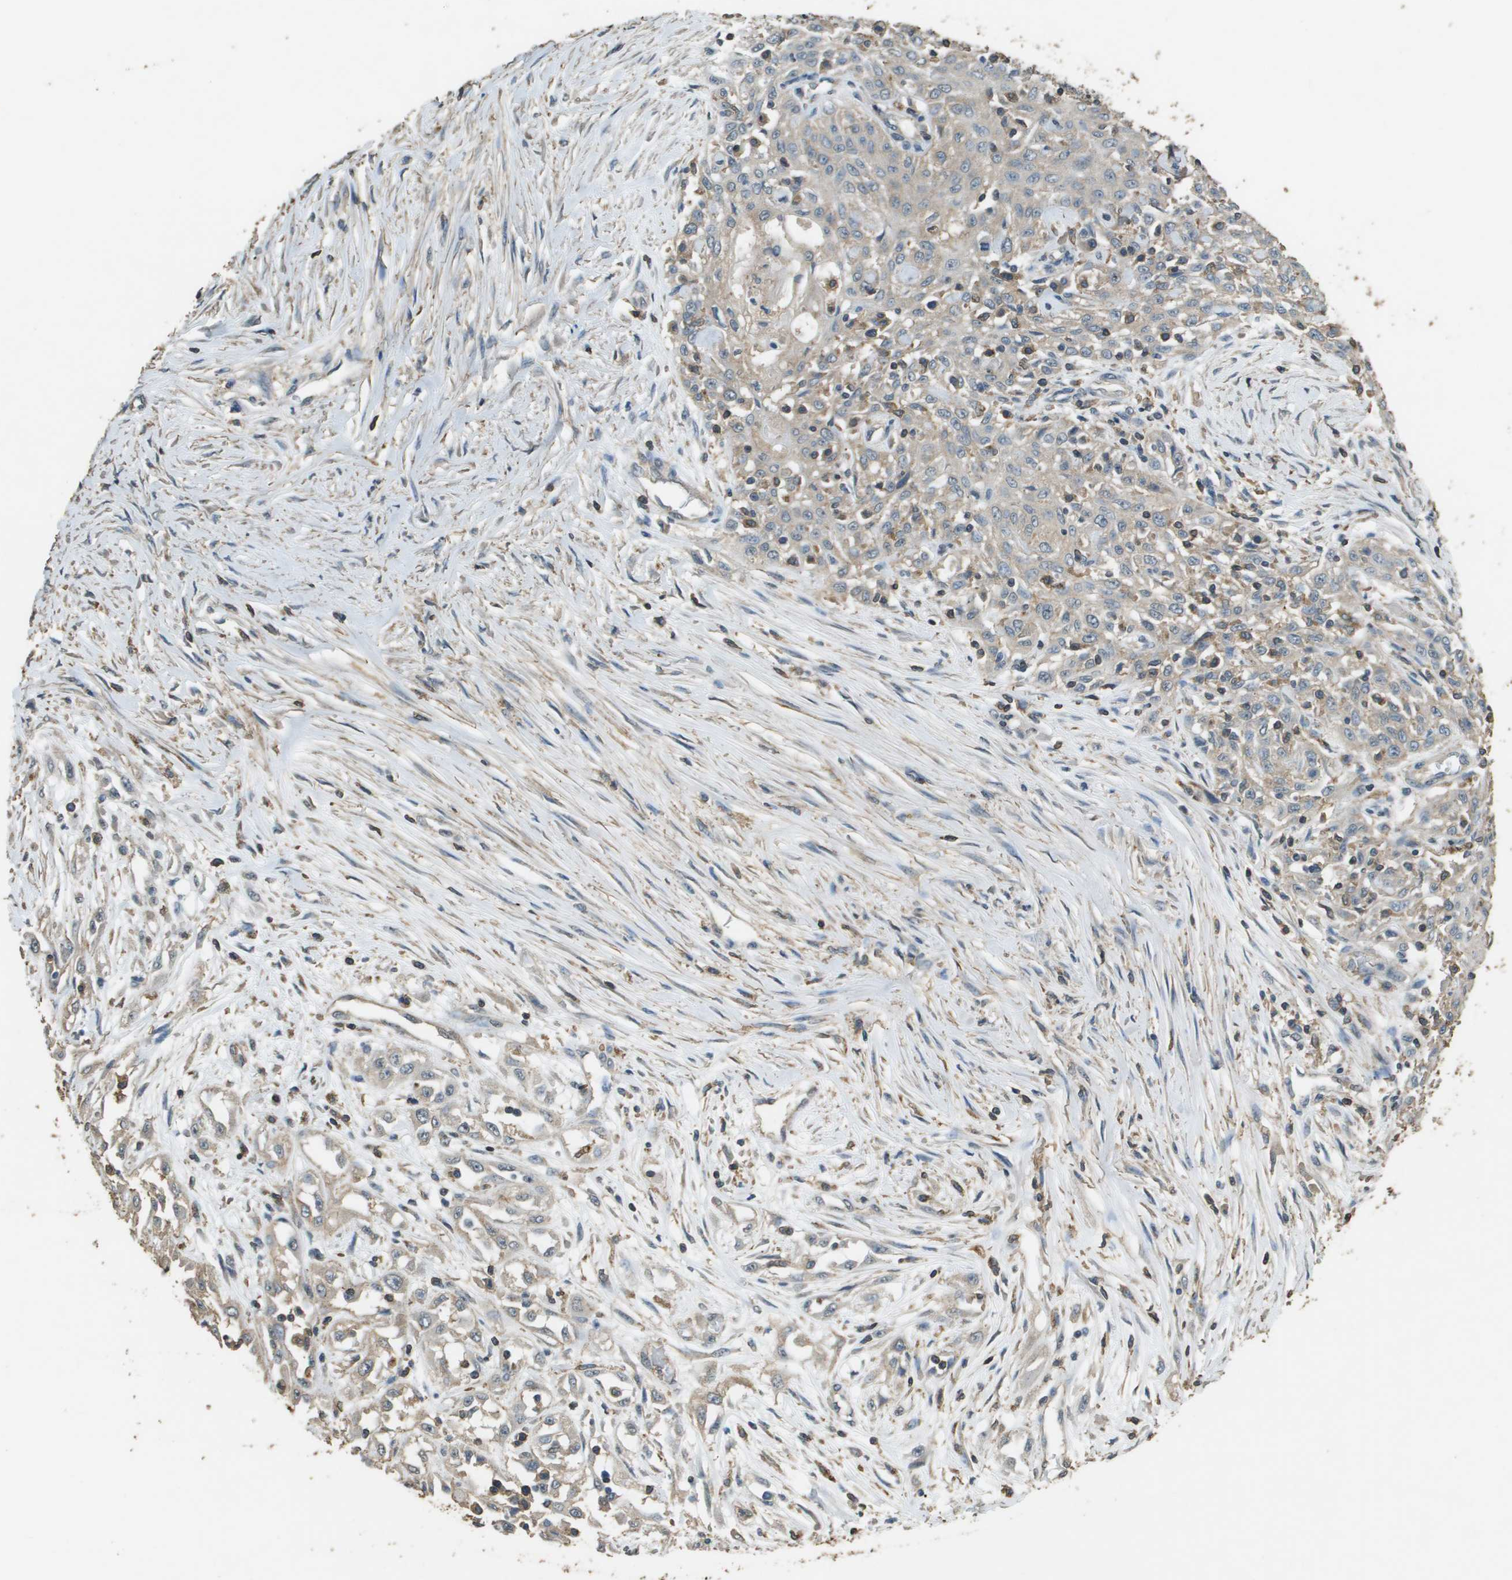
{"staining": {"intensity": "weak", "quantity": "<25%", "location": "cytoplasmic/membranous"}, "tissue": "skin cancer", "cell_type": "Tumor cells", "image_type": "cancer", "snomed": [{"axis": "morphology", "description": "Squamous cell carcinoma, NOS"}, {"axis": "morphology", "description": "Squamous cell carcinoma, metastatic, NOS"}, {"axis": "topography", "description": "Skin"}, {"axis": "topography", "description": "Lymph node"}], "caption": "A histopathology image of skin cancer stained for a protein shows no brown staining in tumor cells.", "gene": "MS4A7", "patient": {"sex": "male", "age": 75}}